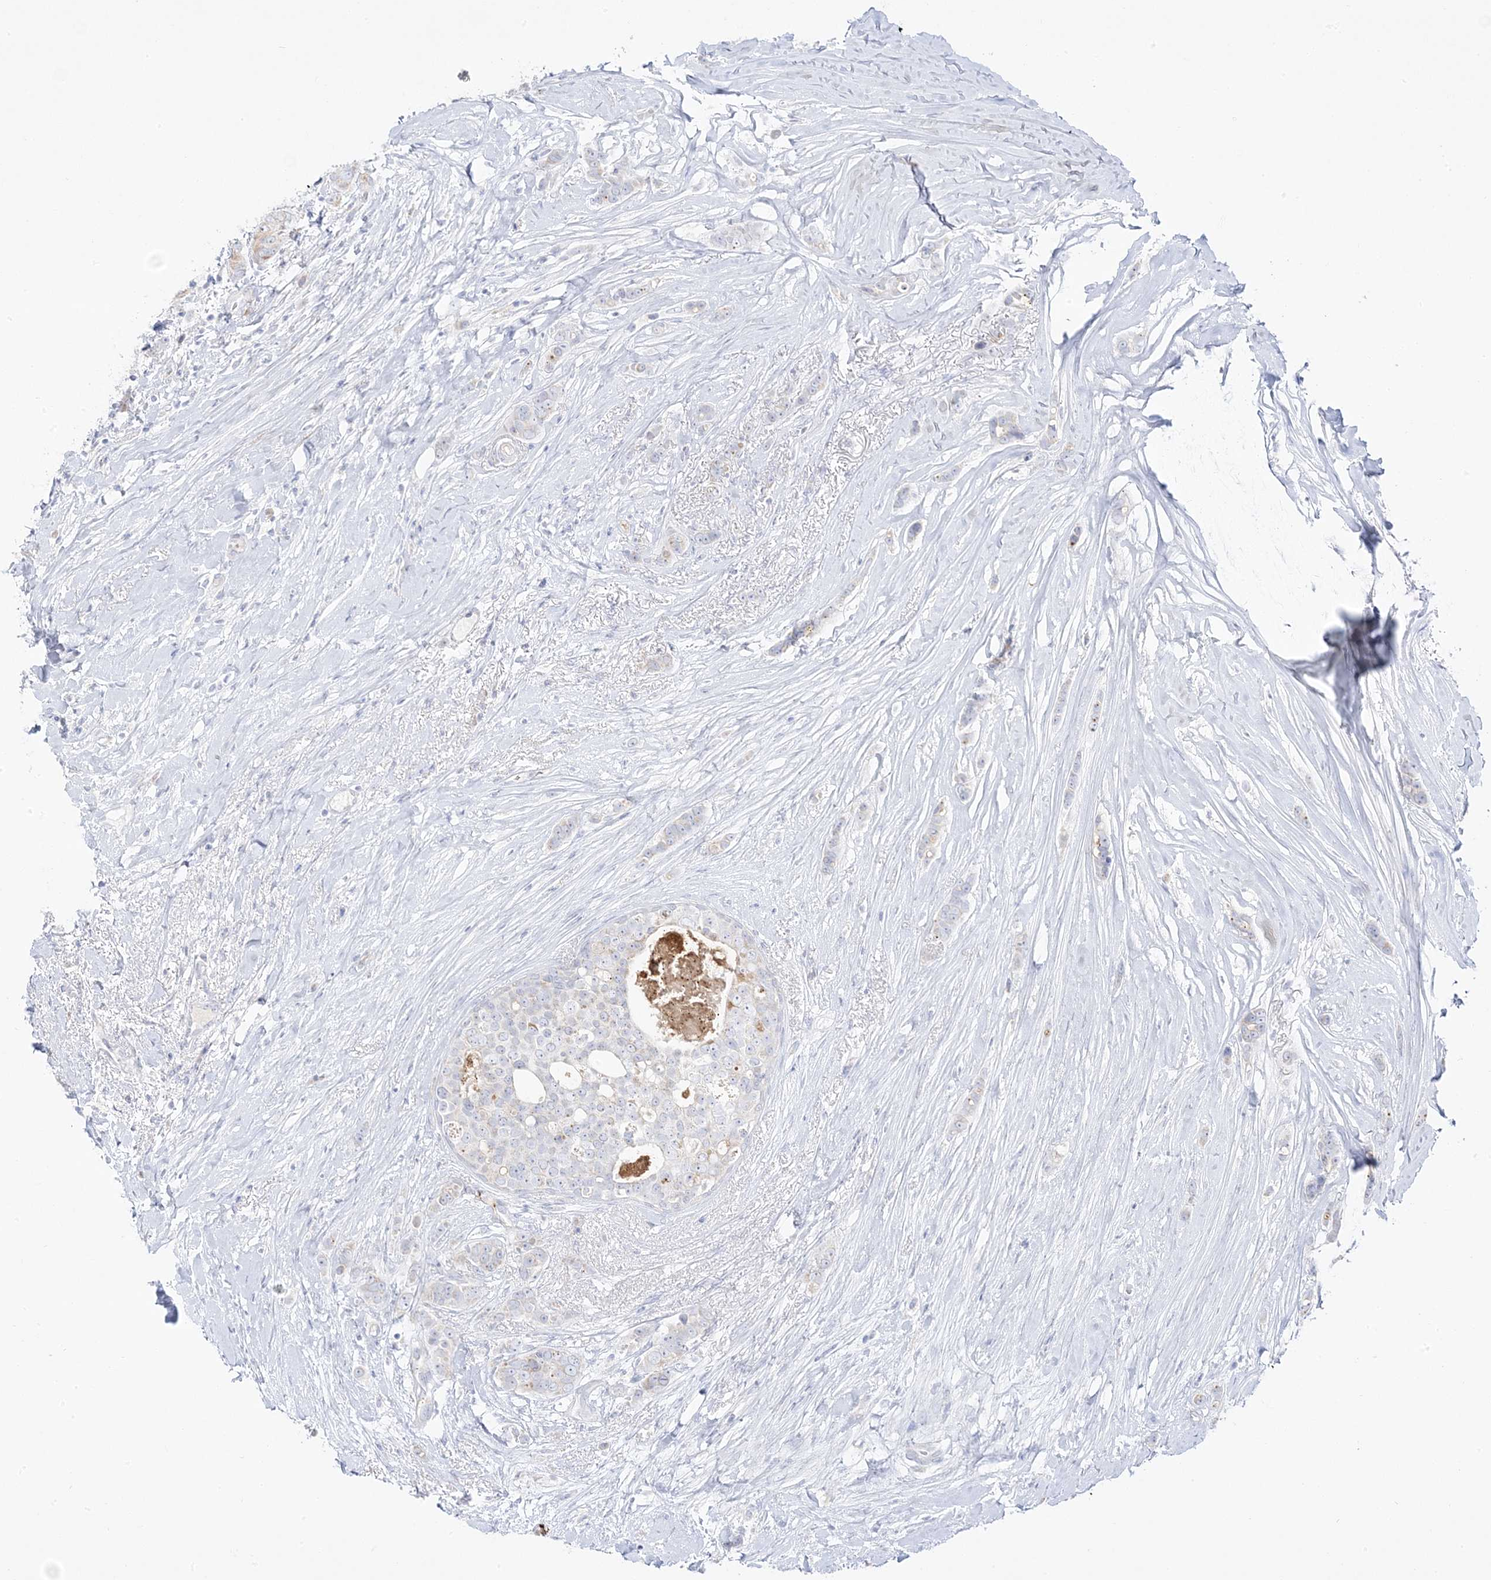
{"staining": {"intensity": "negative", "quantity": "none", "location": "none"}, "tissue": "breast cancer", "cell_type": "Tumor cells", "image_type": "cancer", "snomed": [{"axis": "morphology", "description": "Lobular carcinoma"}, {"axis": "topography", "description": "Breast"}], "caption": "This is a image of immunohistochemistry (IHC) staining of lobular carcinoma (breast), which shows no staining in tumor cells.", "gene": "TRANK1", "patient": {"sex": "female", "age": 51}}